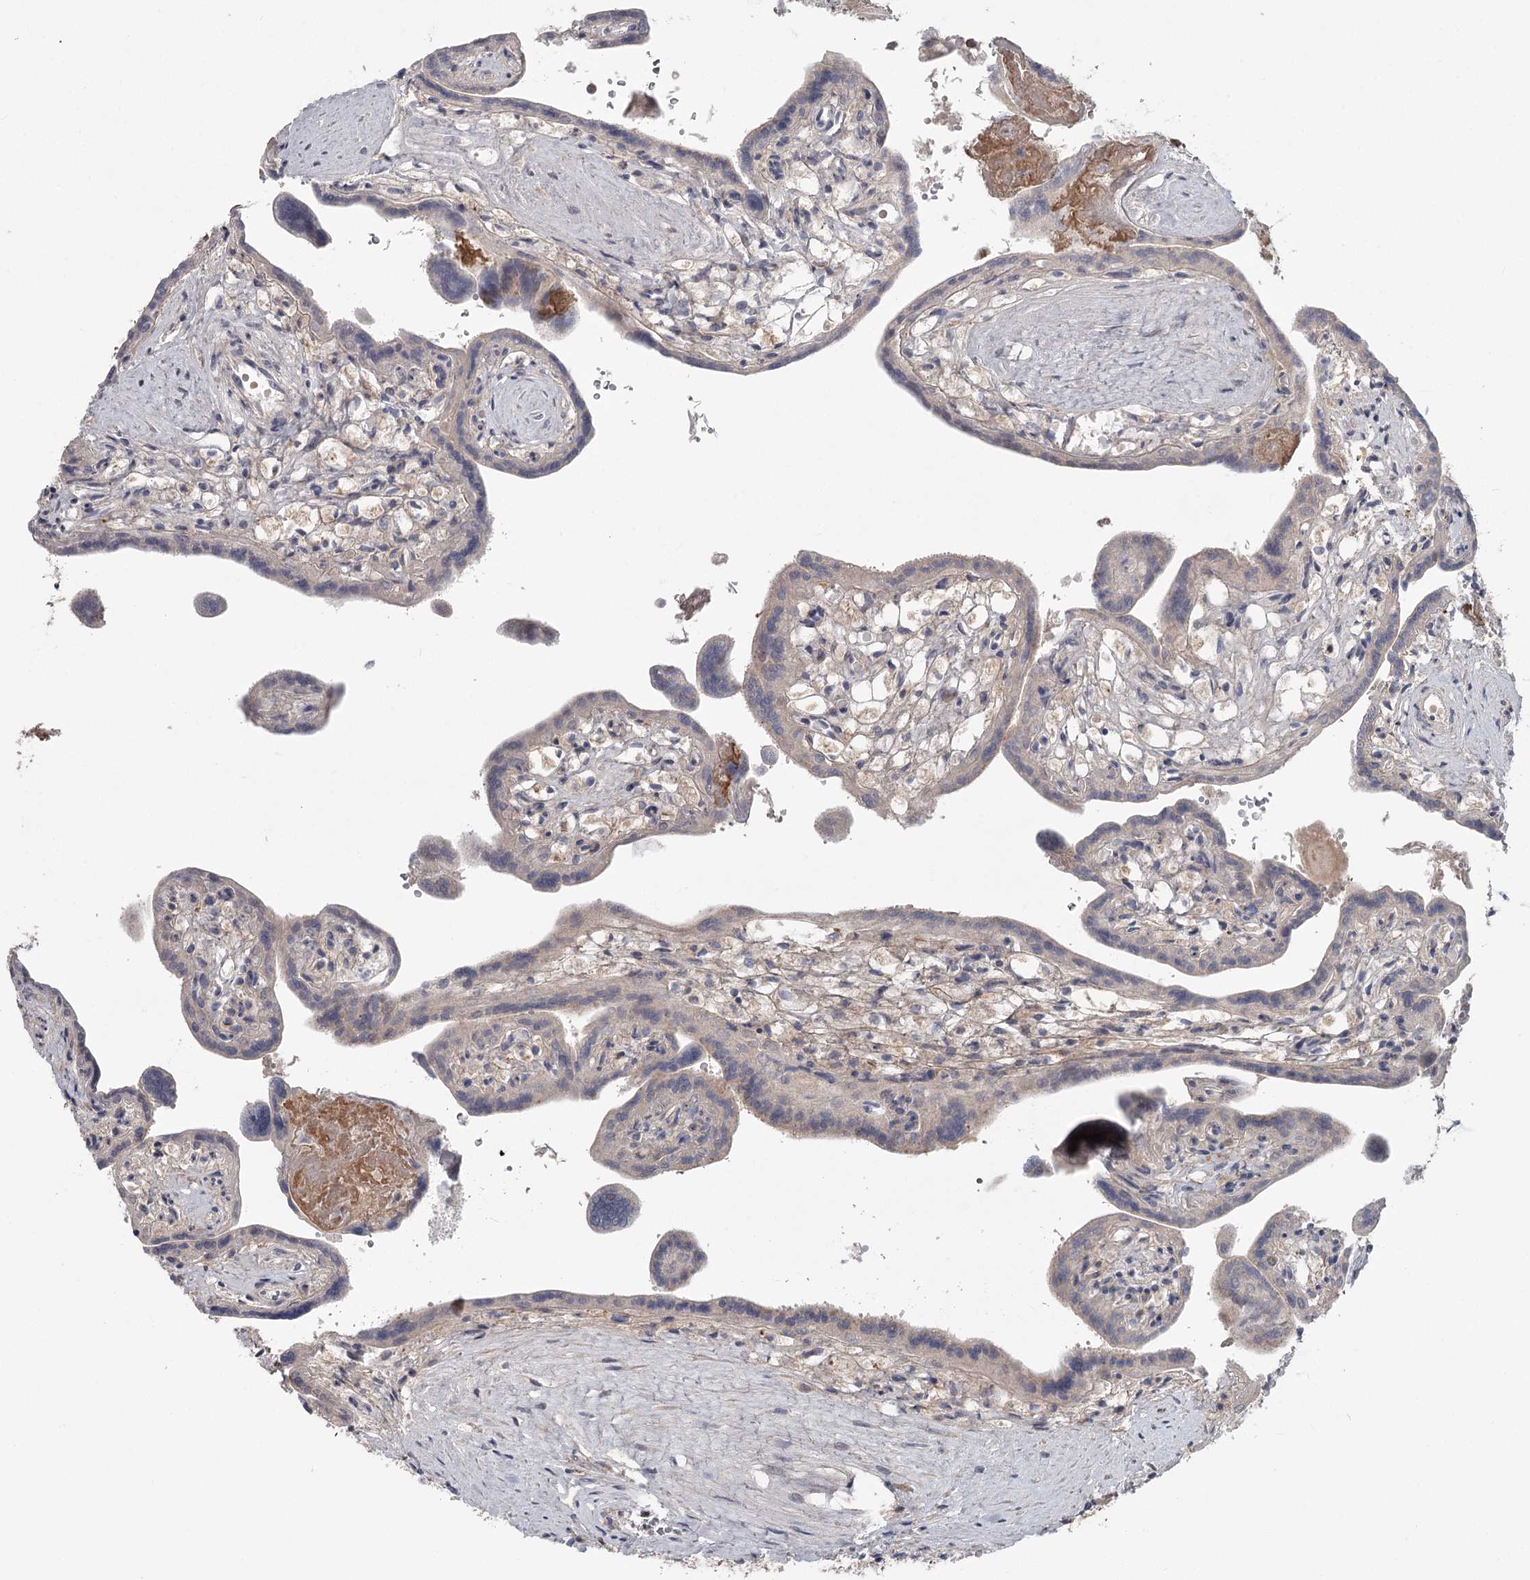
{"staining": {"intensity": "negative", "quantity": "none", "location": "none"}, "tissue": "placenta", "cell_type": "Trophoblastic cells", "image_type": "normal", "snomed": [{"axis": "morphology", "description": "Normal tissue, NOS"}, {"axis": "topography", "description": "Placenta"}], "caption": "DAB immunohistochemical staining of unremarkable human placenta exhibits no significant expression in trophoblastic cells.", "gene": "DHRS9", "patient": {"sex": "female", "age": 37}}